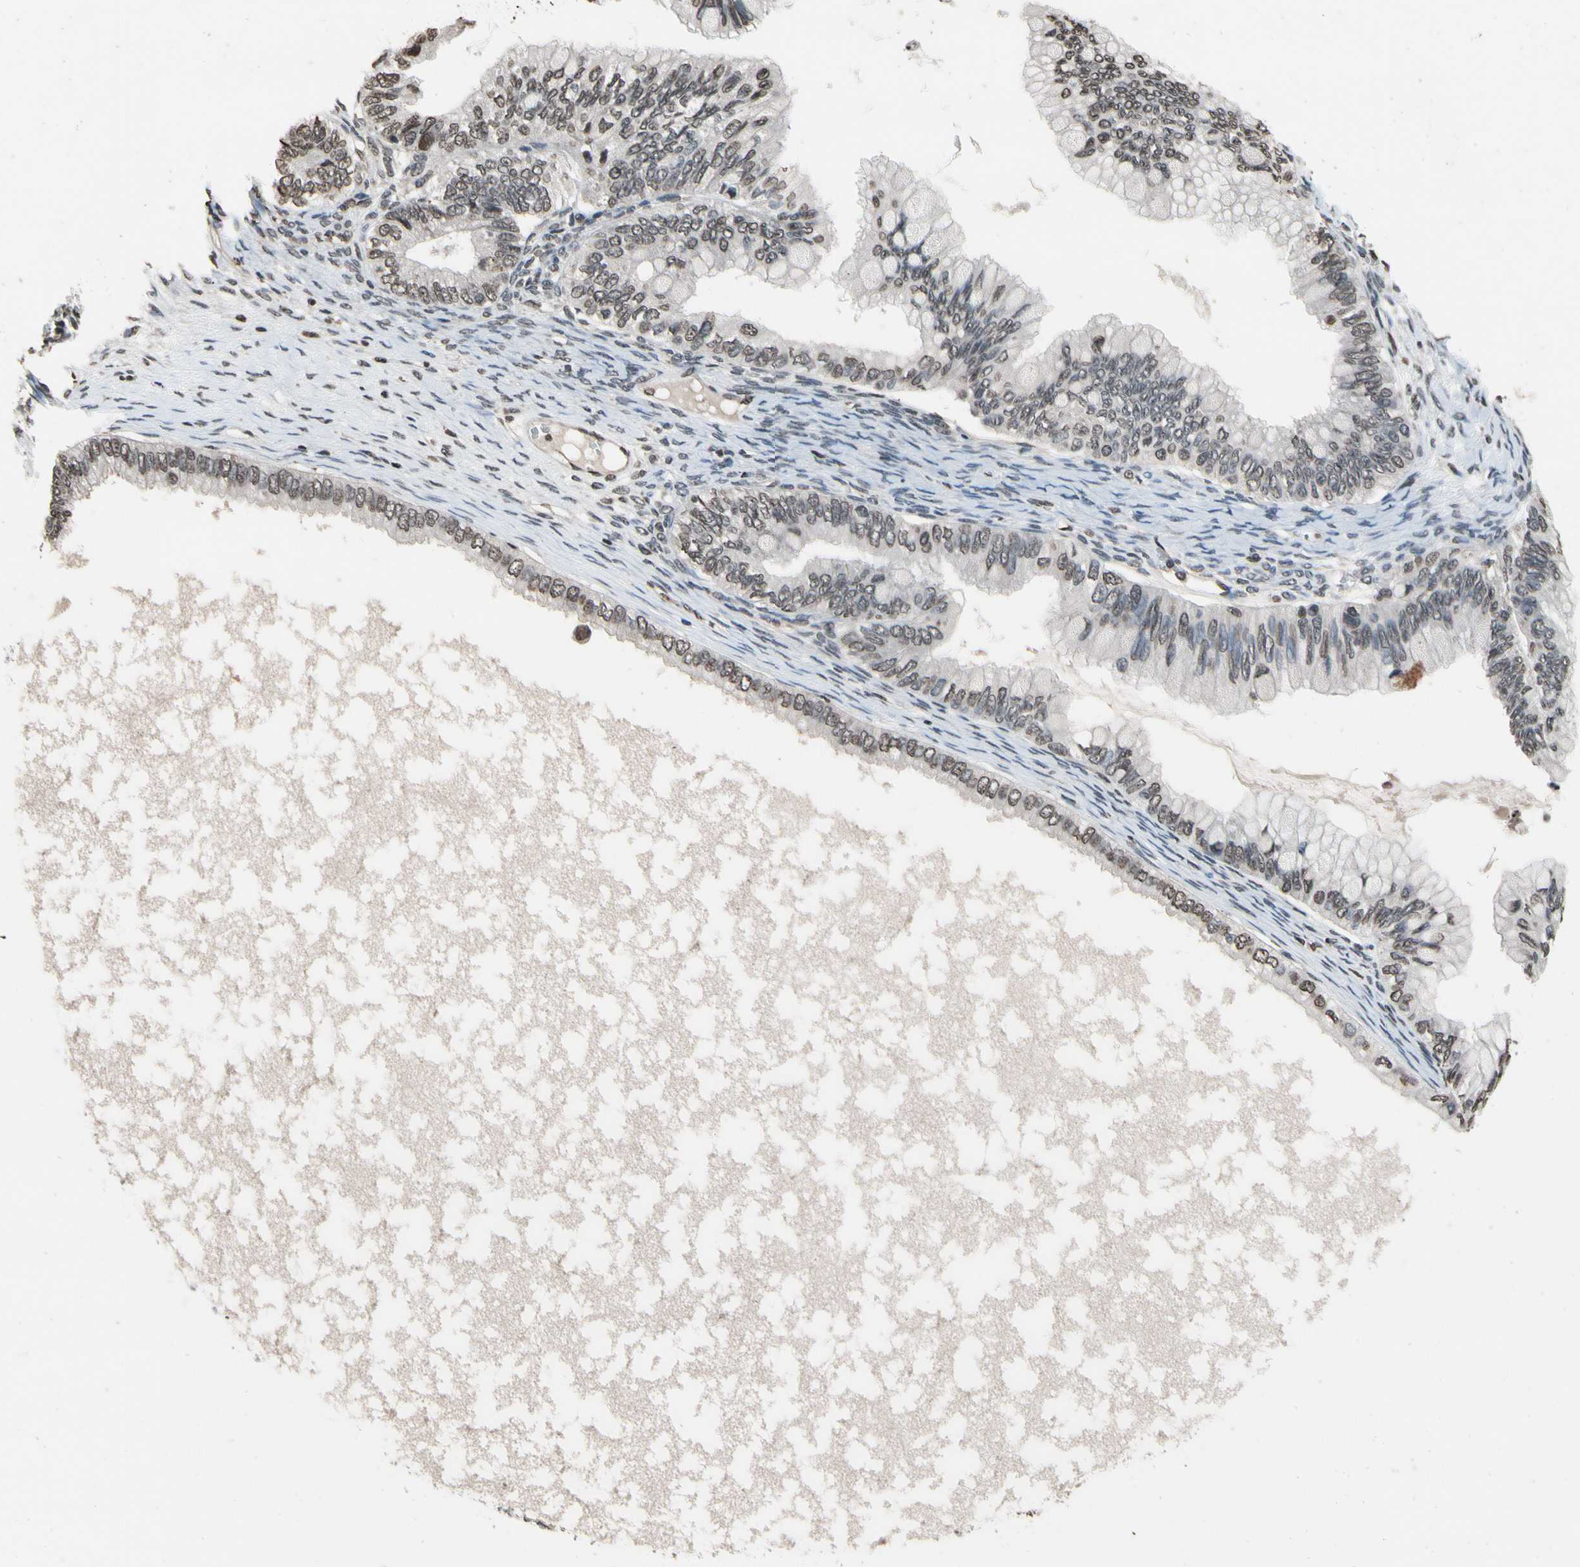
{"staining": {"intensity": "weak", "quantity": ">75%", "location": "nuclear"}, "tissue": "ovarian cancer", "cell_type": "Tumor cells", "image_type": "cancer", "snomed": [{"axis": "morphology", "description": "Cystadenocarcinoma, mucinous, NOS"}, {"axis": "topography", "description": "Ovary"}], "caption": "A photomicrograph showing weak nuclear staining in approximately >75% of tumor cells in mucinous cystadenocarcinoma (ovarian), as visualized by brown immunohistochemical staining.", "gene": "HIPK2", "patient": {"sex": "female", "age": 80}}